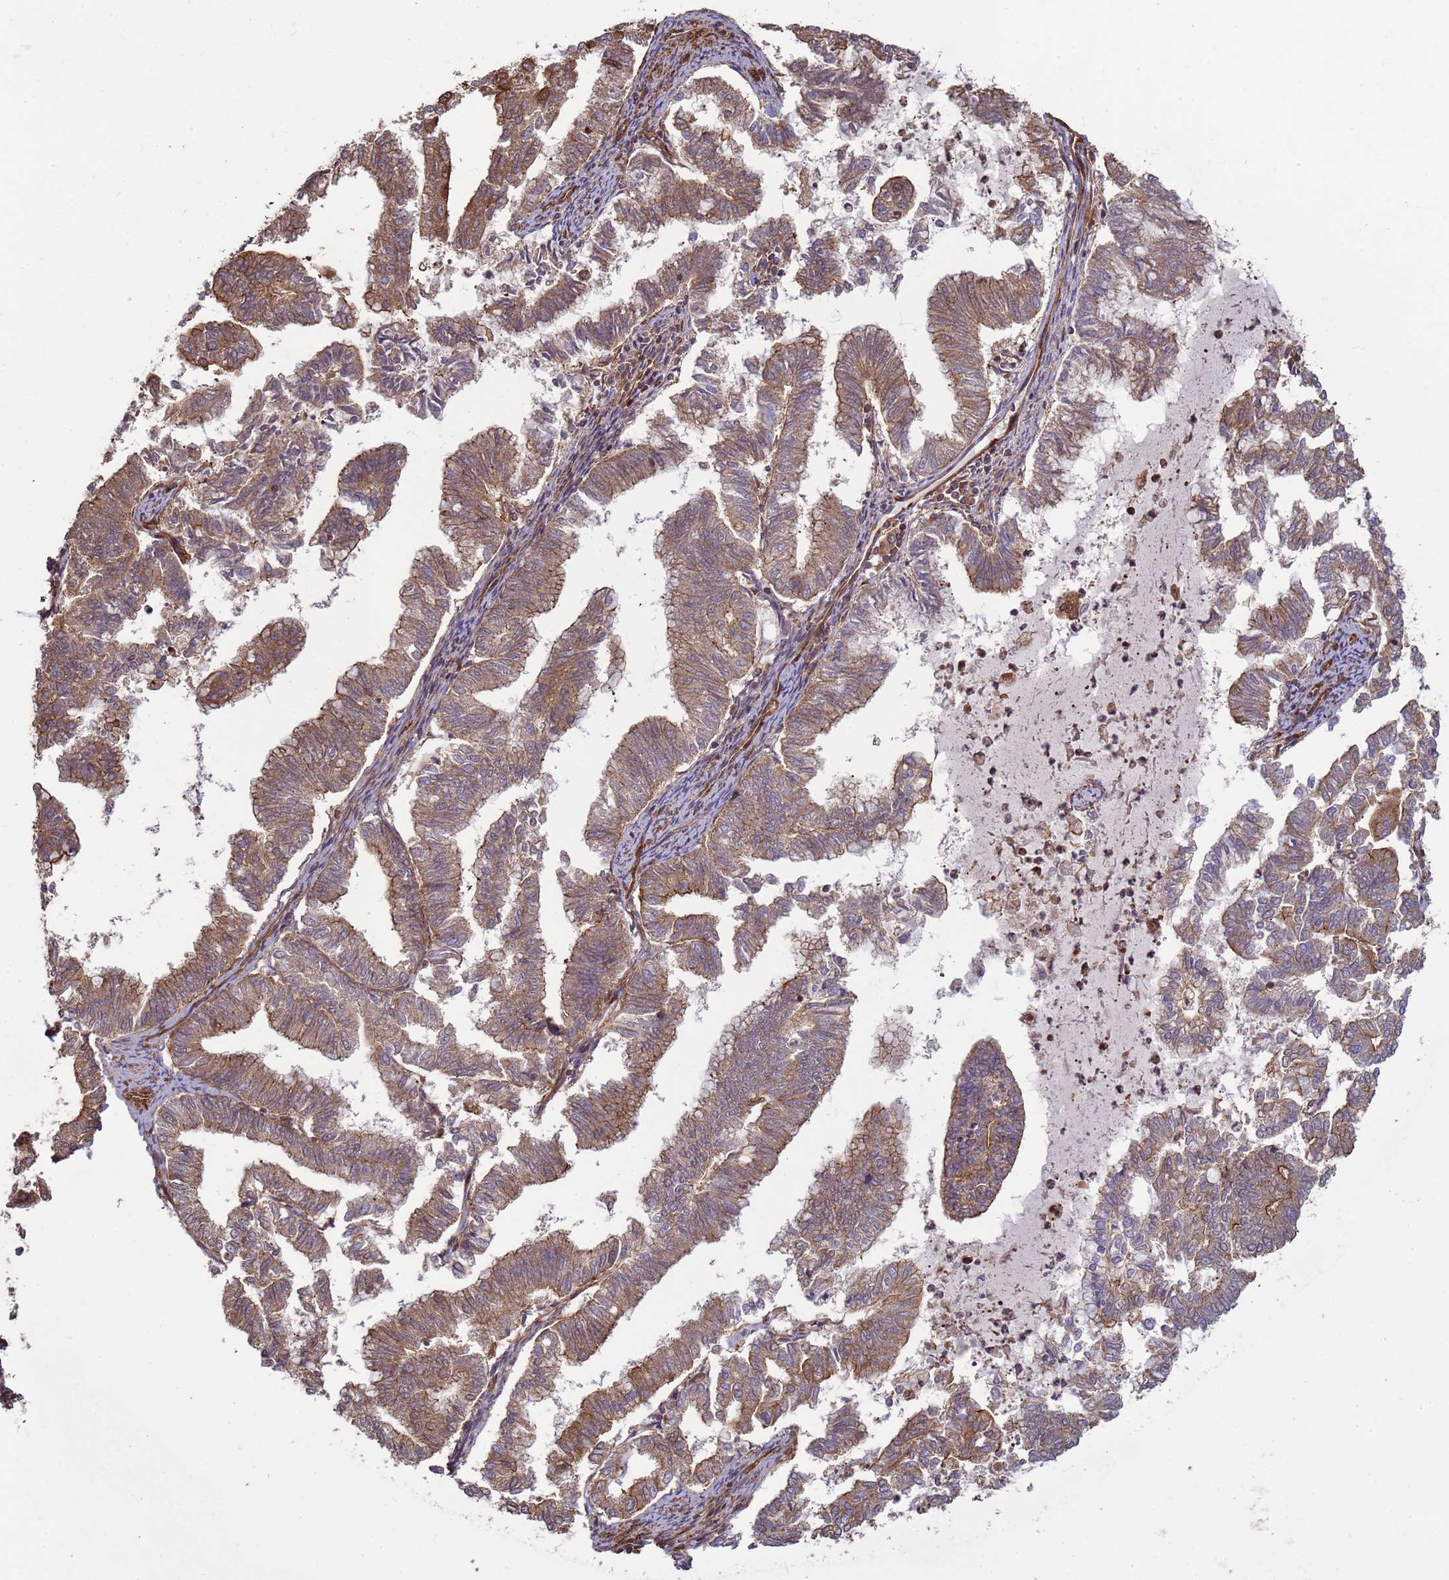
{"staining": {"intensity": "moderate", "quantity": ">75%", "location": "cytoplasmic/membranous"}, "tissue": "endometrial cancer", "cell_type": "Tumor cells", "image_type": "cancer", "snomed": [{"axis": "morphology", "description": "Adenocarcinoma, NOS"}, {"axis": "topography", "description": "Endometrium"}], "caption": "Moderate cytoplasmic/membranous protein expression is appreciated in approximately >75% of tumor cells in adenocarcinoma (endometrial).", "gene": "CNOT1", "patient": {"sex": "female", "age": 79}}